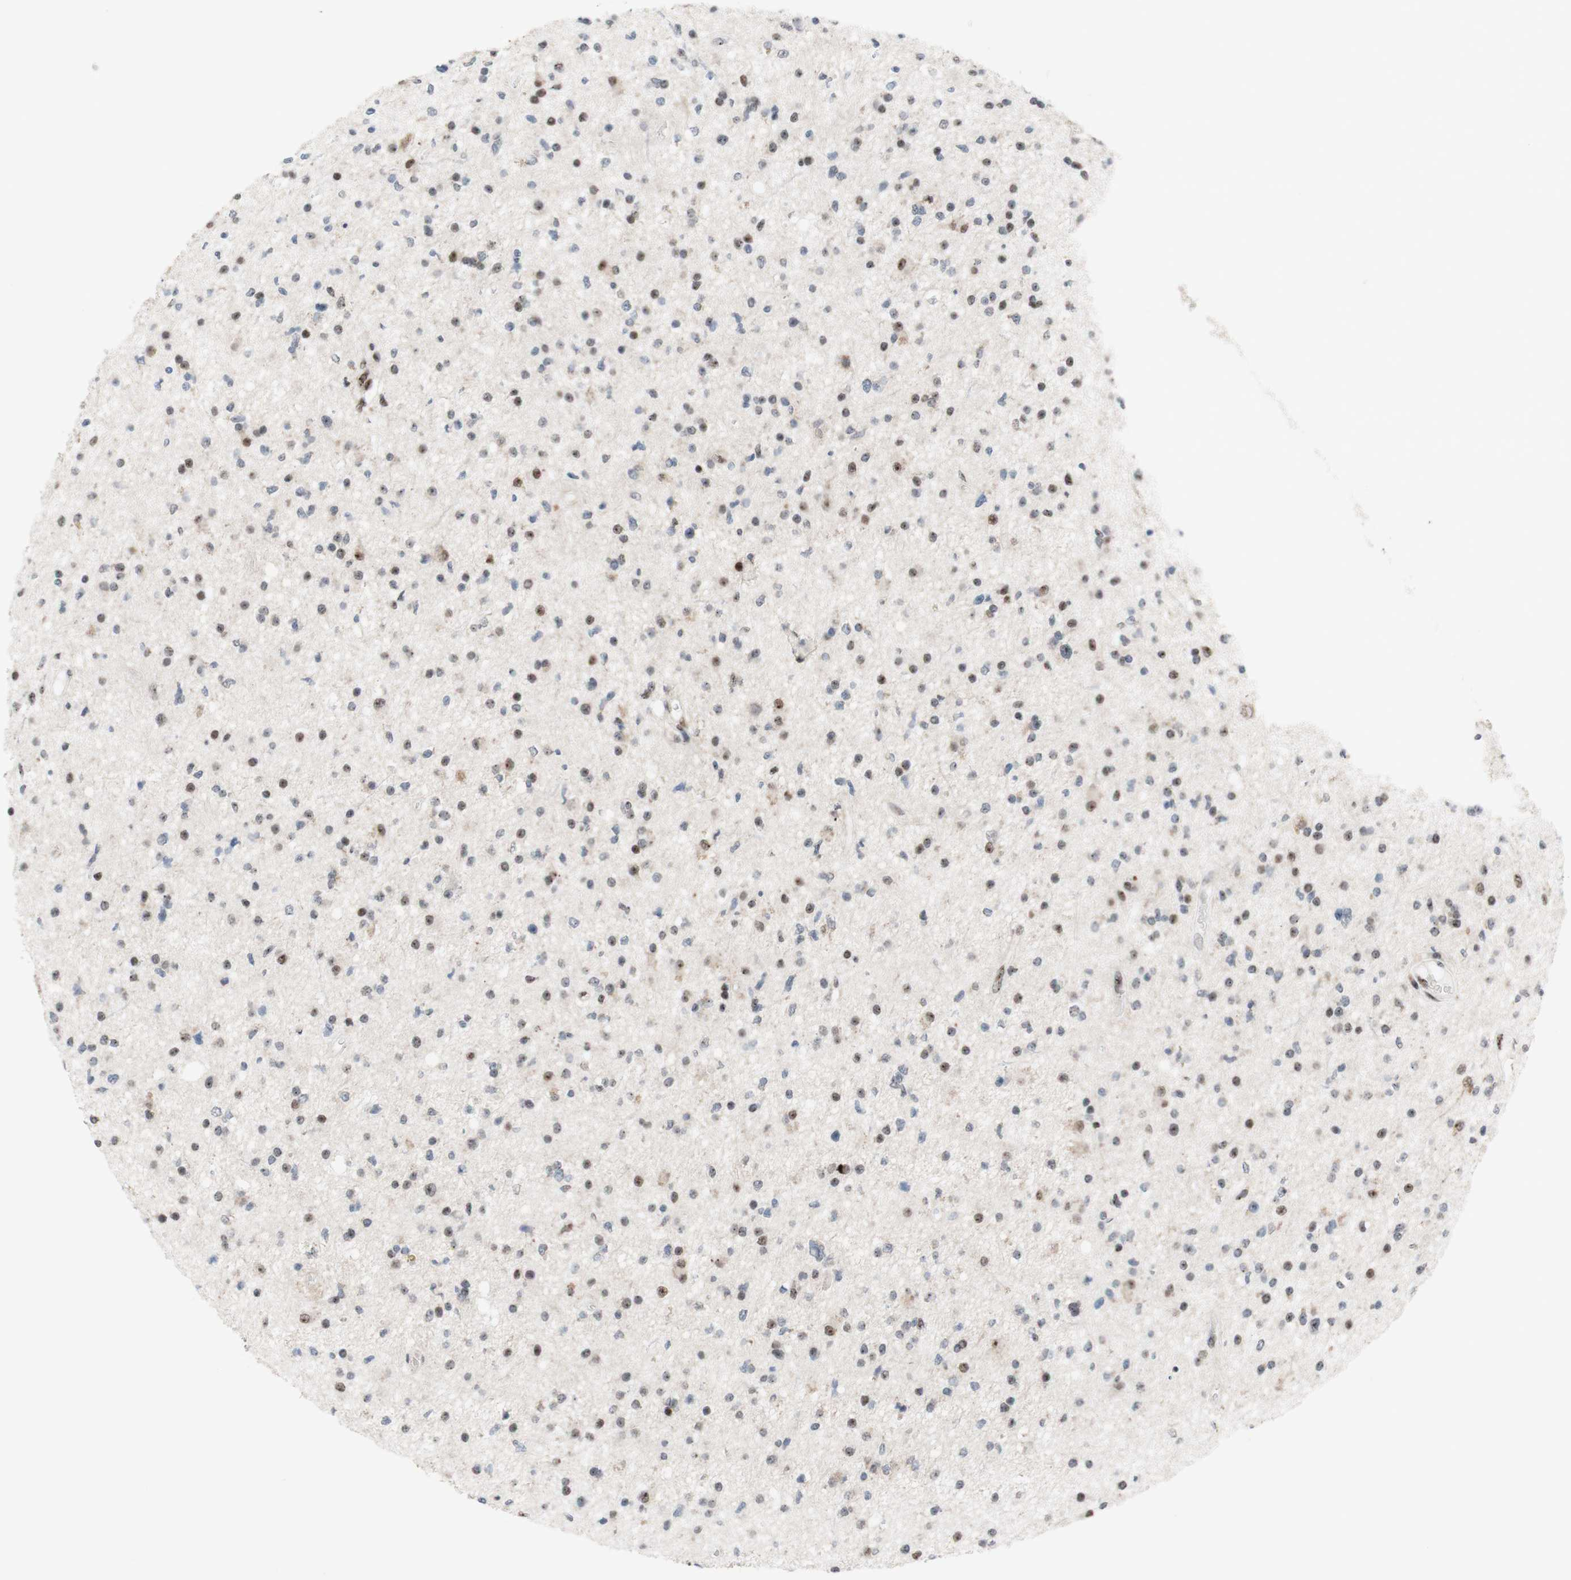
{"staining": {"intensity": "weak", "quantity": "25%-75%", "location": "nuclear"}, "tissue": "glioma", "cell_type": "Tumor cells", "image_type": "cancer", "snomed": [{"axis": "morphology", "description": "Glioma, malignant, High grade"}, {"axis": "topography", "description": "Brain"}], "caption": "A brown stain labels weak nuclear staining of a protein in high-grade glioma (malignant) tumor cells.", "gene": "POLR1A", "patient": {"sex": "male", "age": 33}}